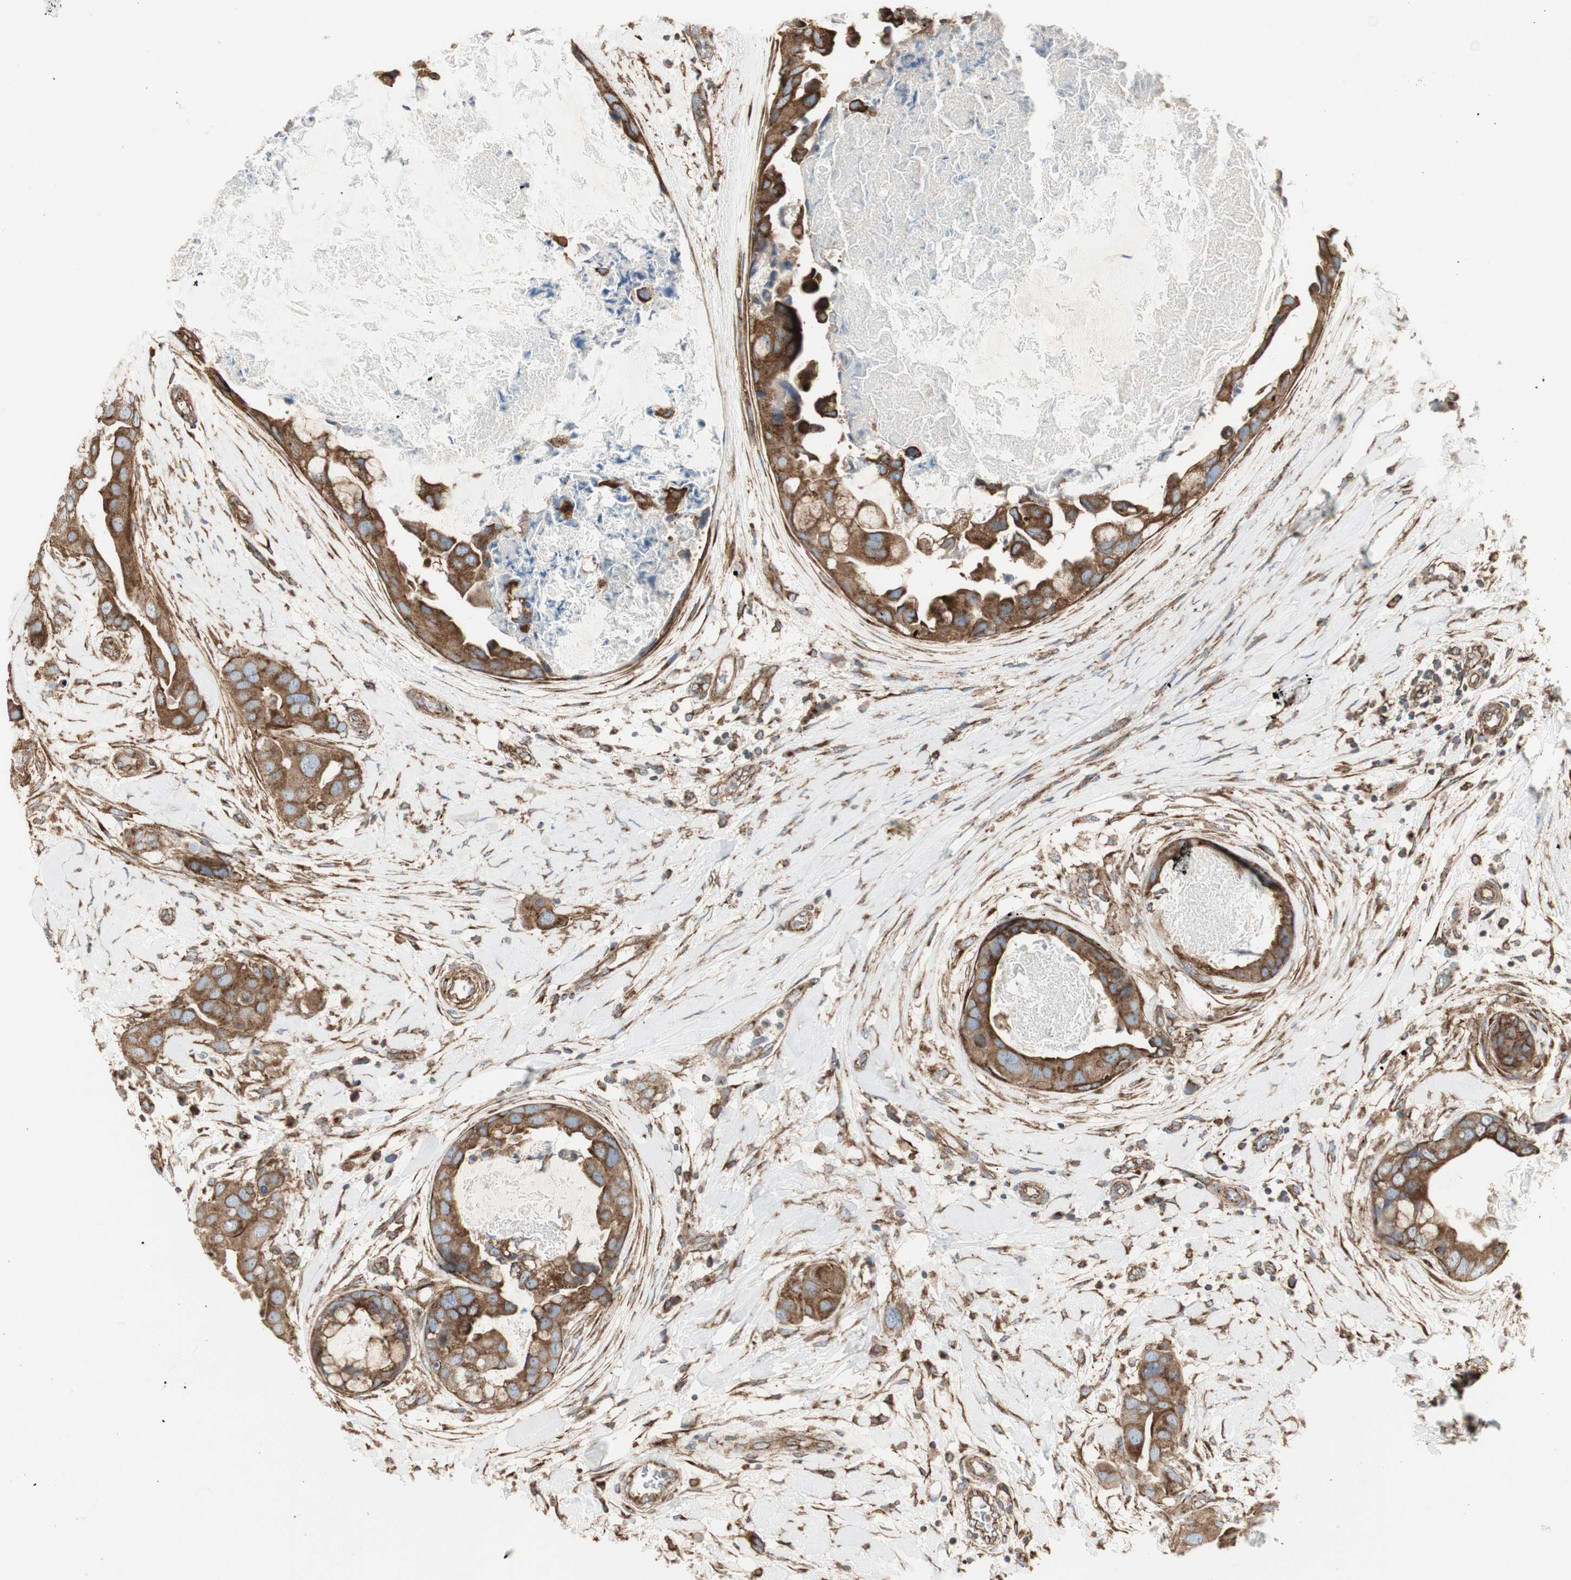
{"staining": {"intensity": "strong", "quantity": ">75%", "location": "cytoplasmic/membranous"}, "tissue": "breast cancer", "cell_type": "Tumor cells", "image_type": "cancer", "snomed": [{"axis": "morphology", "description": "Duct carcinoma"}, {"axis": "topography", "description": "Breast"}], "caption": "Immunohistochemical staining of human breast cancer demonstrates high levels of strong cytoplasmic/membranous protein expression in about >75% of tumor cells.", "gene": "H6PD", "patient": {"sex": "female", "age": 40}}